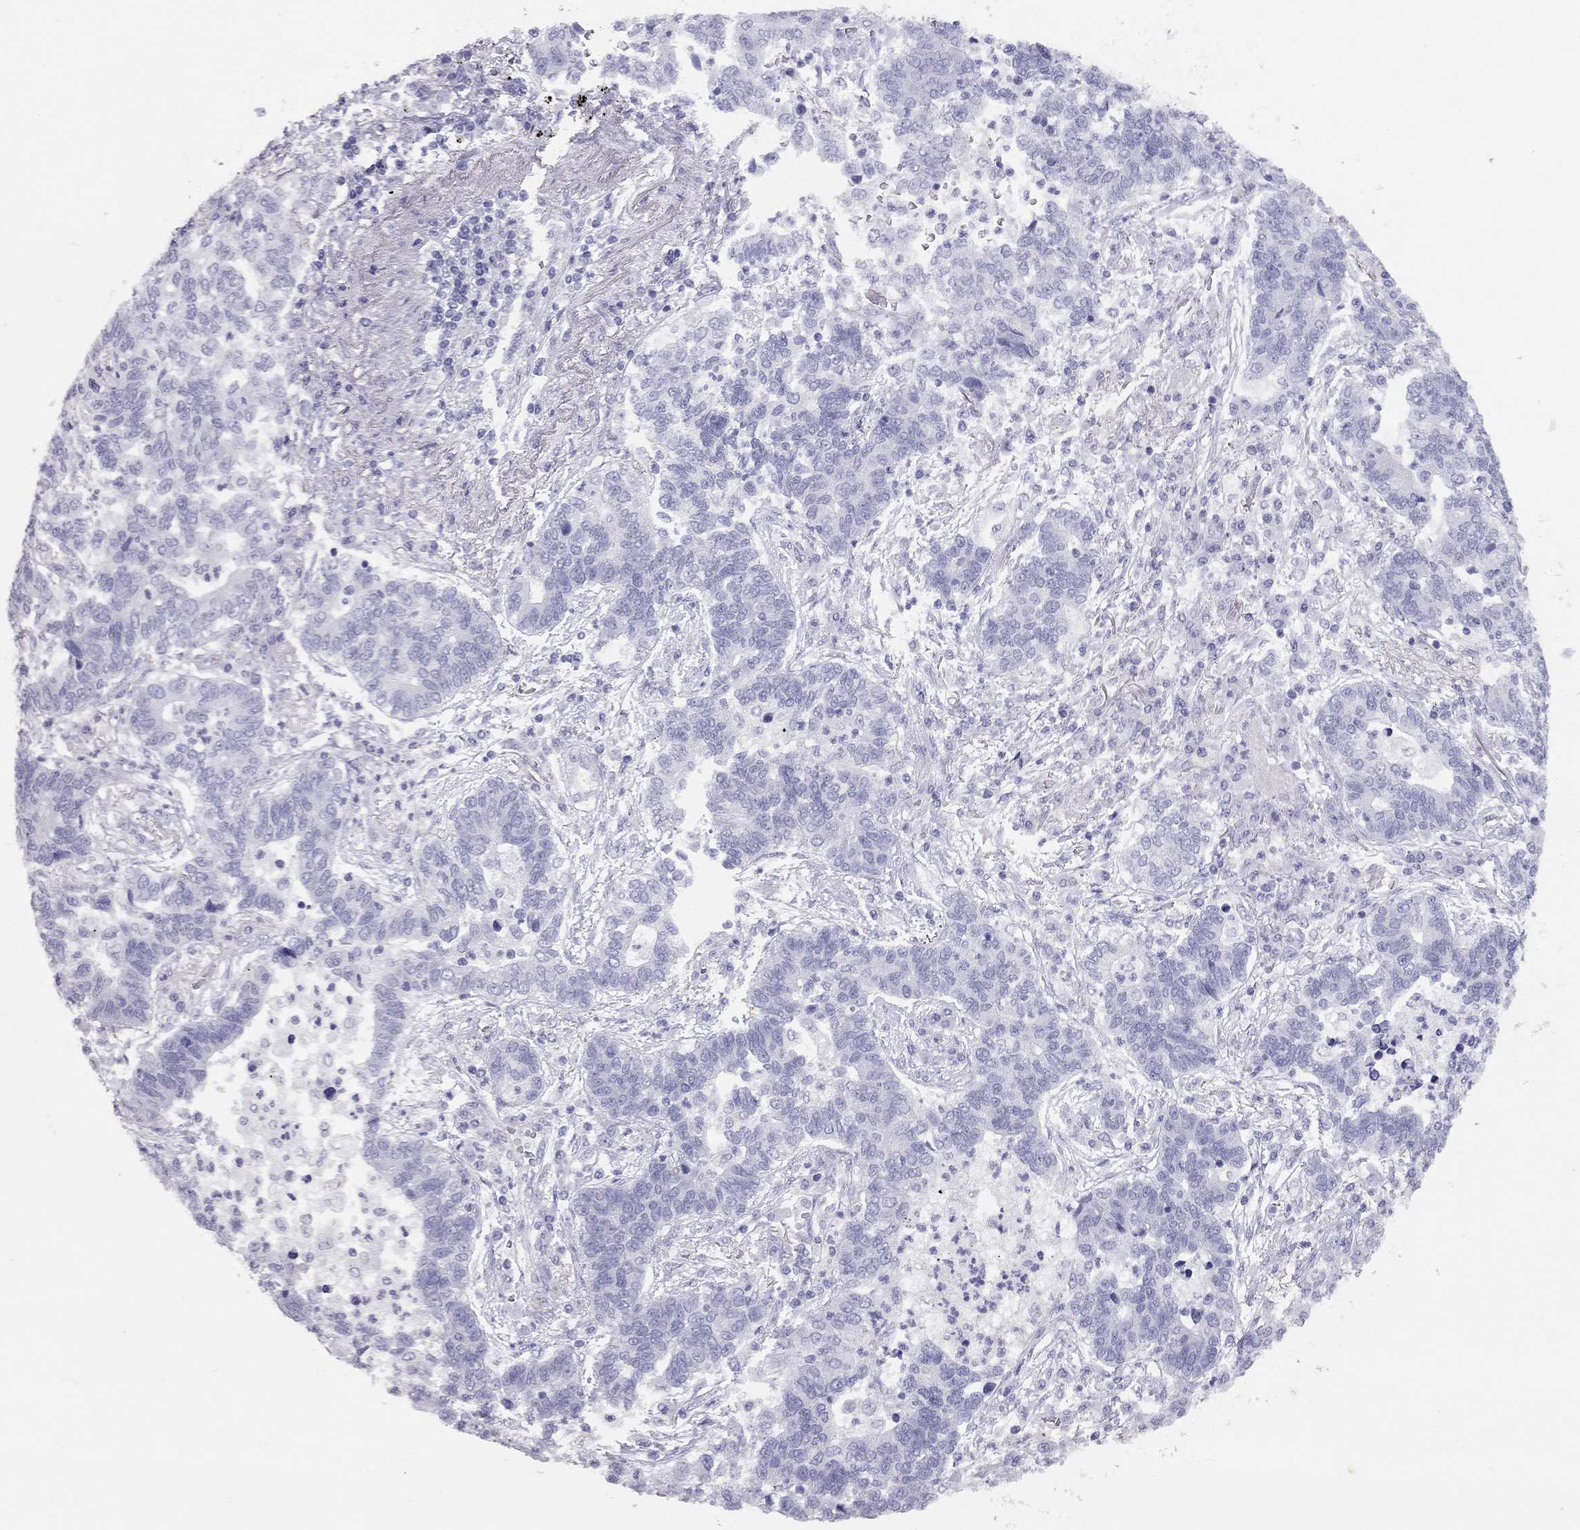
{"staining": {"intensity": "negative", "quantity": "none", "location": "none"}, "tissue": "lung cancer", "cell_type": "Tumor cells", "image_type": "cancer", "snomed": [{"axis": "morphology", "description": "Adenocarcinoma, NOS"}, {"axis": "topography", "description": "Lung"}], "caption": "Immunohistochemical staining of lung cancer shows no significant staining in tumor cells.", "gene": "KLRG1", "patient": {"sex": "female", "age": 57}}